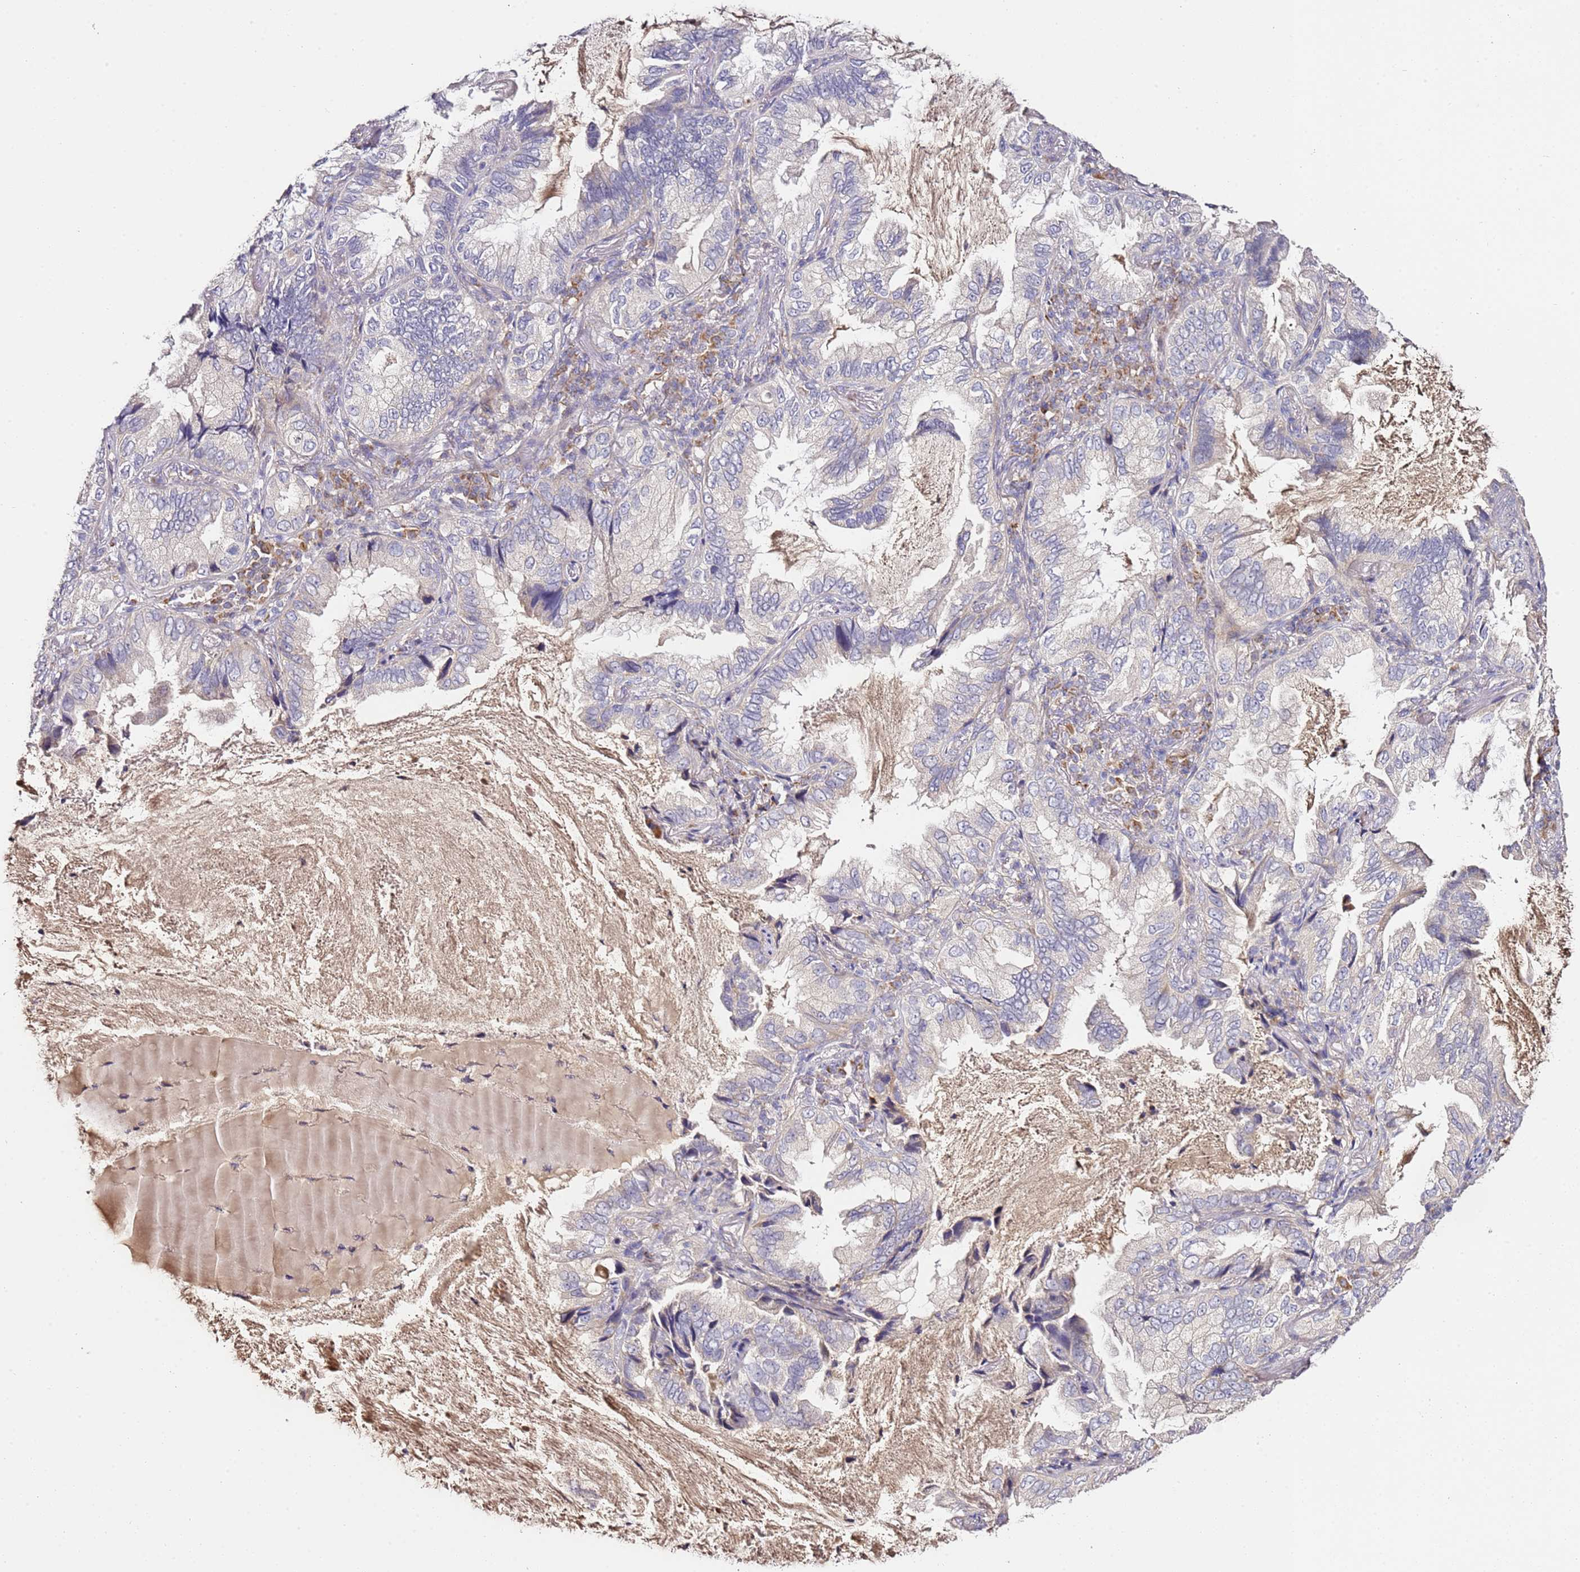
{"staining": {"intensity": "negative", "quantity": "none", "location": "none"}, "tissue": "lung cancer", "cell_type": "Tumor cells", "image_type": "cancer", "snomed": [{"axis": "morphology", "description": "Adenocarcinoma, NOS"}, {"axis": "topography", "description": "Lung"}], "caption": "Tumor cells are negative for protein expression in human adenocarcinoma (lung). Brightfield microscopy of immunohistochemistry (IHC) stained with DAB (3,3'-diaminobenzidine) (brown) and hematoxylin (blue), captured at high magnification.", "gene": "OR2B11", "patient": {"sex": "female", "age": 69}}